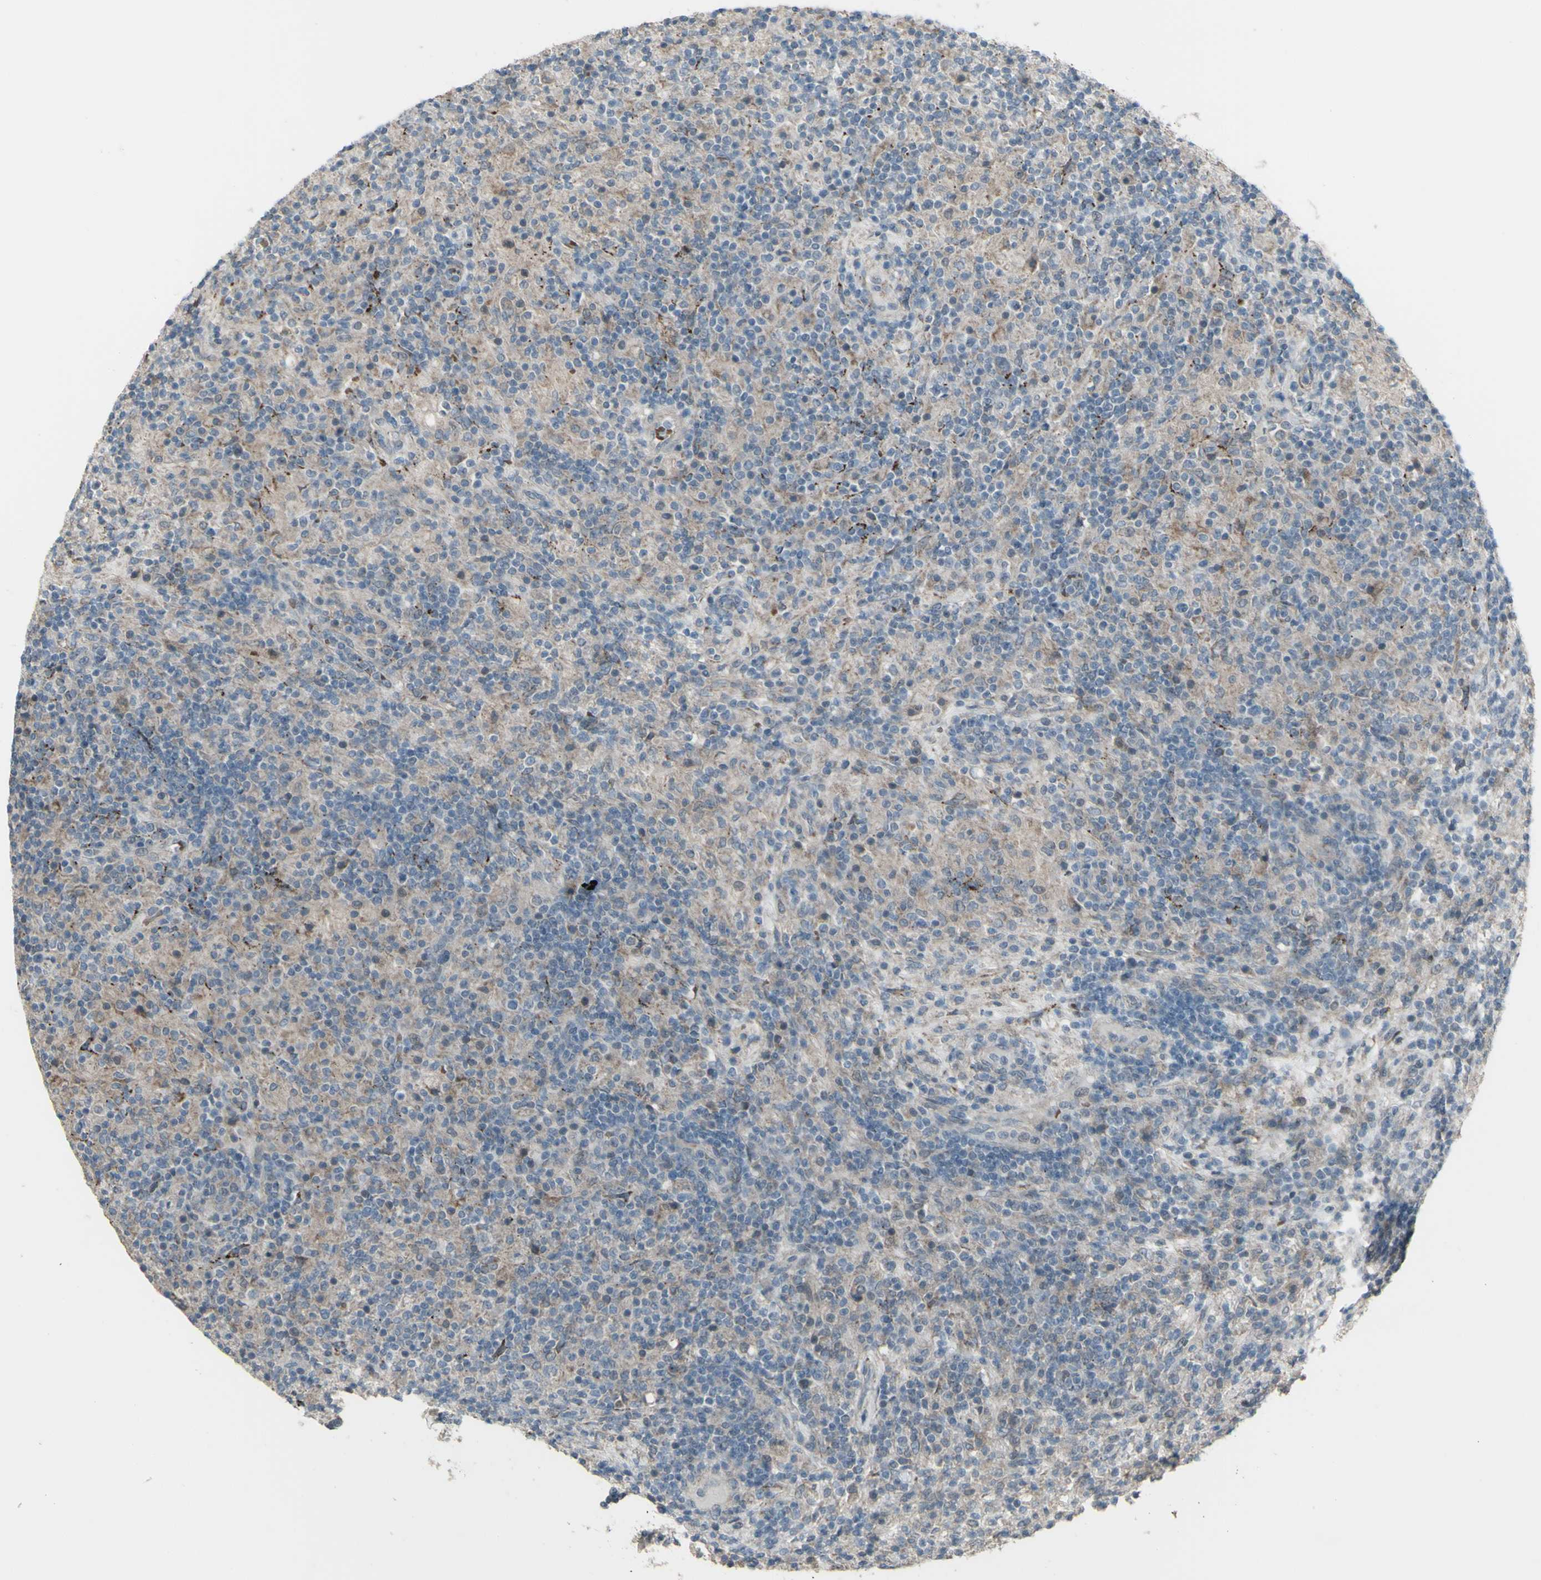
{"staining": {"intensity": "weak", "quantity": ">75%", "location": "cytoplasmic/membranous"}, "tissue": "lymphoma", "cell_type": "Tumor cells", "image_type": "cancer", "snomed": [{"axis": "morphology", "description": "Hodgkin's disease, NOS"}, {"axis": "topography", "description": "Lymph node"}], "caption": "Immunohistochemical staining of human Hodgkin's disease exhibits low levels of weak cytoplasmic/membranous protein expression in about >75% of tumor cells.", "gene": "GRAMD1B", "patient": {"sex": "male", "age": 70}}